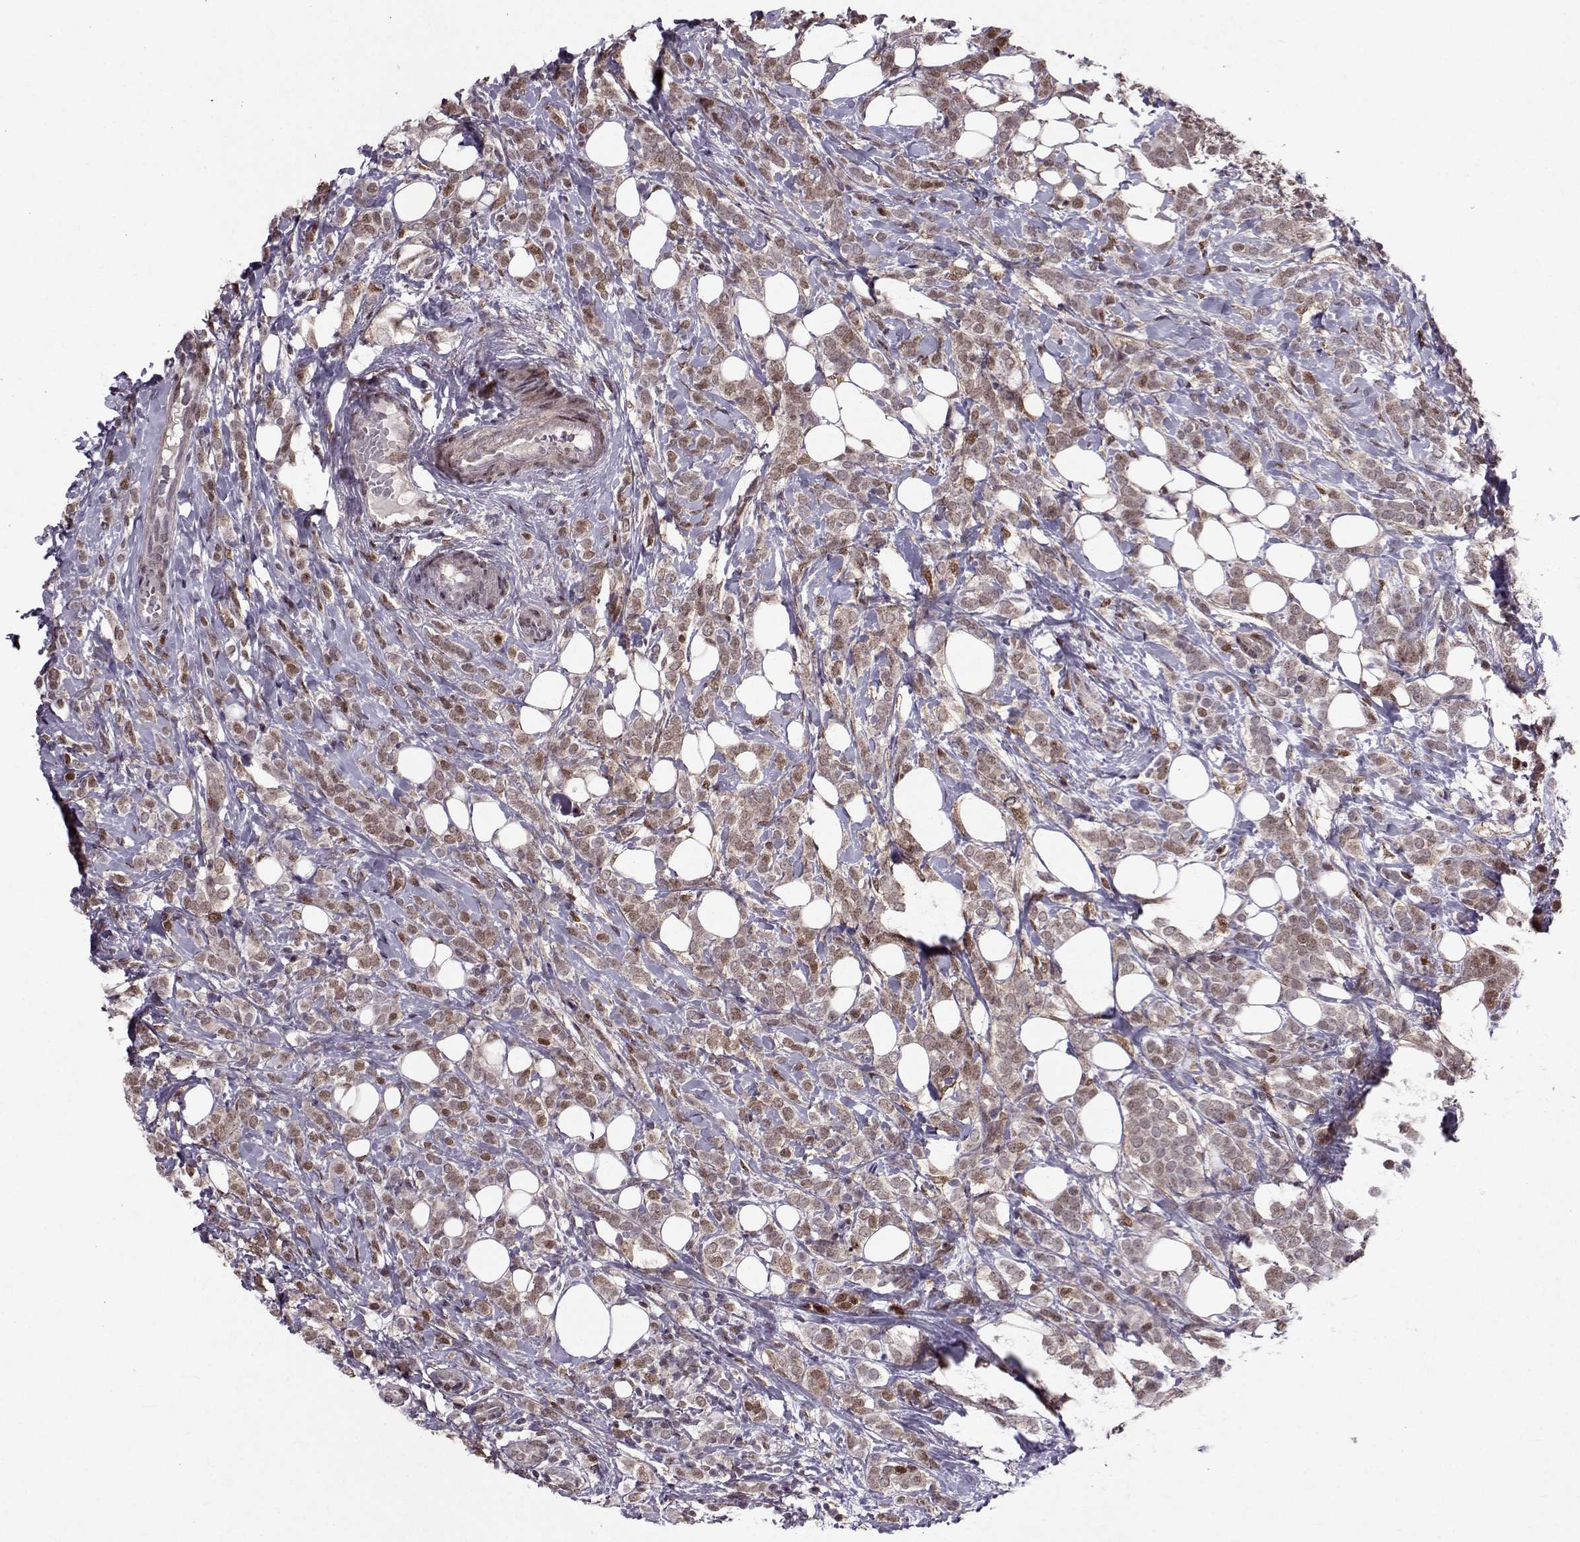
{"staining": {"intensity": "moderate", "quantity": "25%-75%", "location": "cytoplasmic/membranous,nuclear"}, "tissue": "breast cancer", "cell_type": "Tumor cells", "image_type": "cancer", "snomed": [{"axis": "morphology", "description": "Lobular carcinoma"}, {"axis": "topography", "description": "Breast"}], "caption": "Protein staining demonstrates moderate cytoplasmic/membranous and nuclear expression in about 25%-75% of tumor cells in breast cancer (lobular carcinoma).", "gene": "CDK4", "patient": {"sex": "female", "age": 49}}